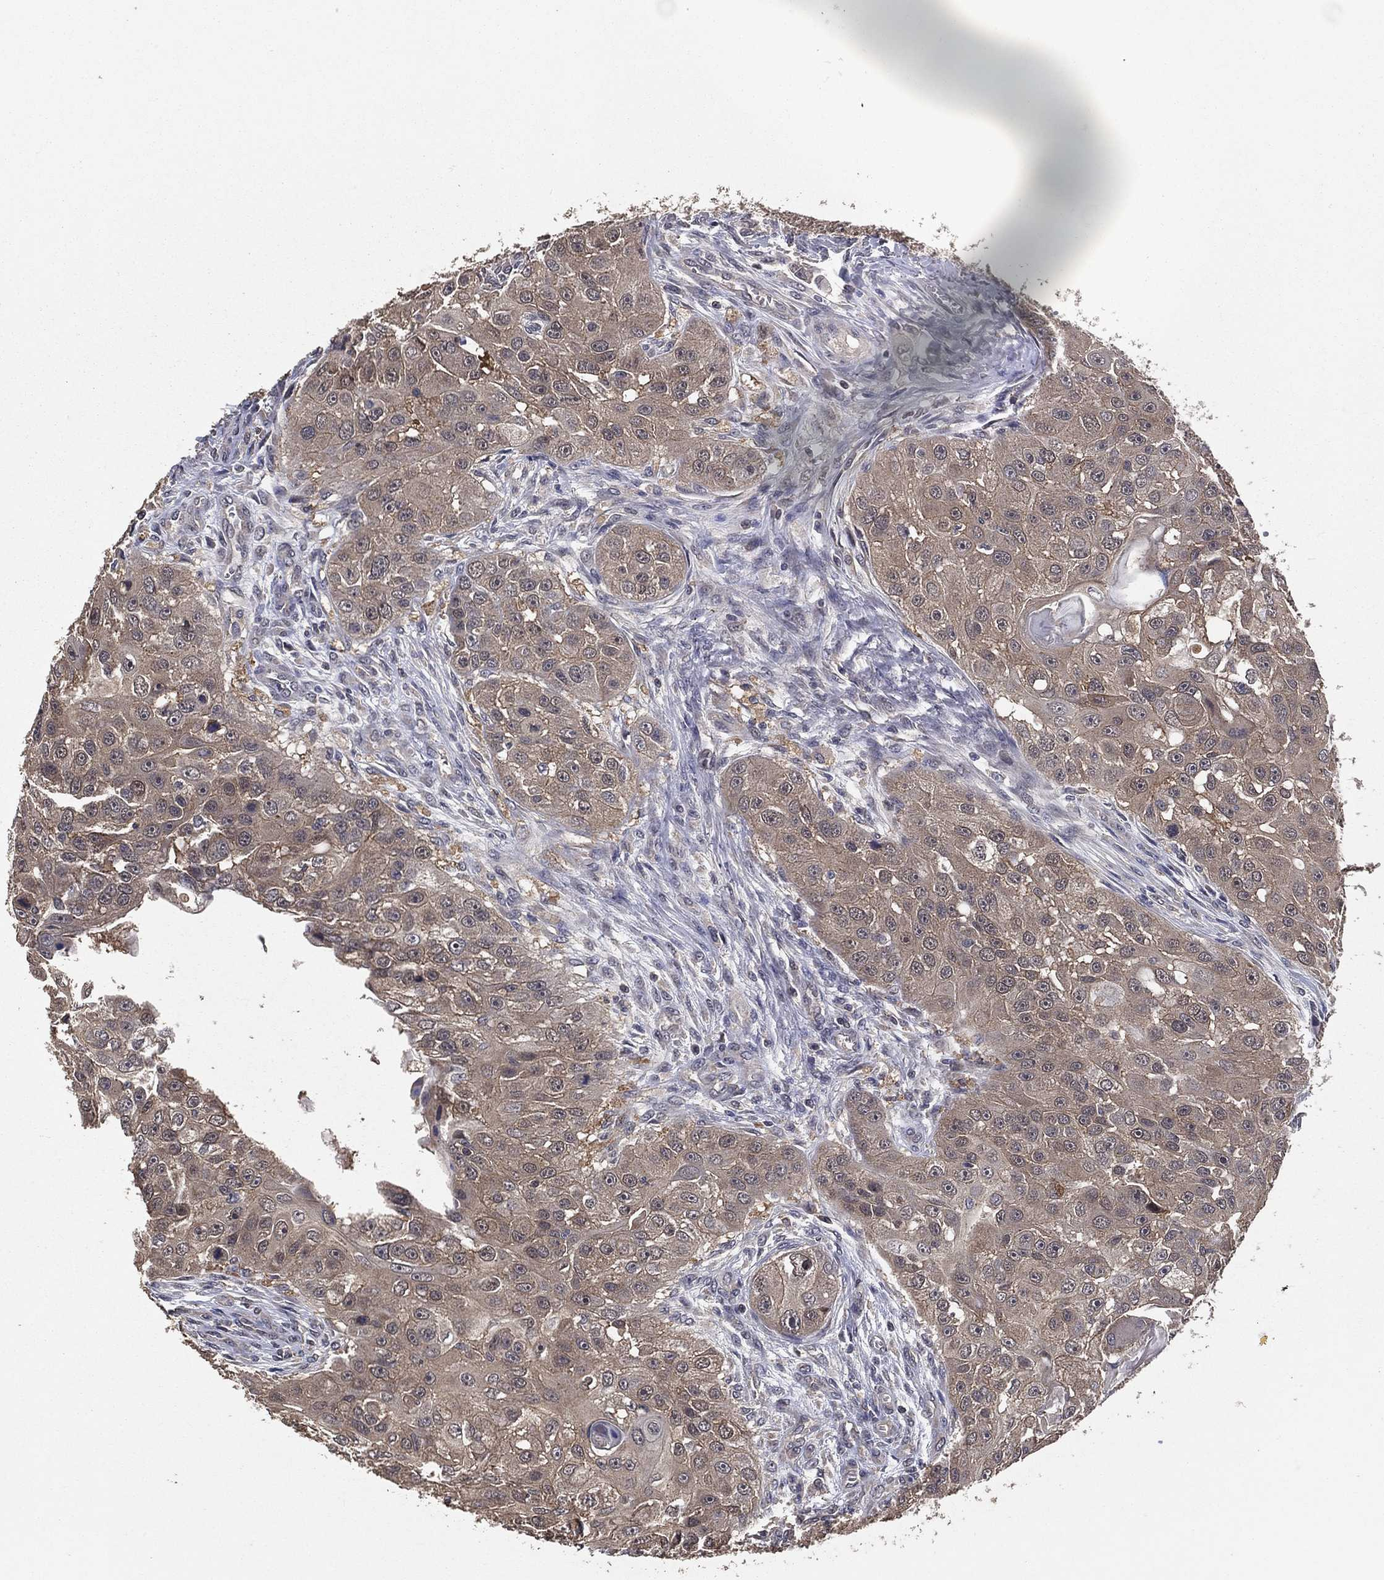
{"staining": {"intensity": "weak", "quantity": ">75%", "location": "cytoplasmic/membranous"}, "tissue": "head and neck cancer", "cell_type": "Tumor cells", "image_type": "cancer", "snomed": [{"axis": "morphology", "description": "Normal tissue, NOS"}, {"axis": "morphology", "description": "Squamous cell carcinoma, NOS"}, {"axis": "topography", "description": "Skeletal muscle"}, {"axis": "topography", "description": "Head-Neck"}], "caption": "Human head and neck cancer stained for a protein (brown) demonstrates weak cytoplasmic/membranous positive expression in about >75% of tumor cells.", "gene": "PCNT", "patient": {"sex": "male", "age": 51}}